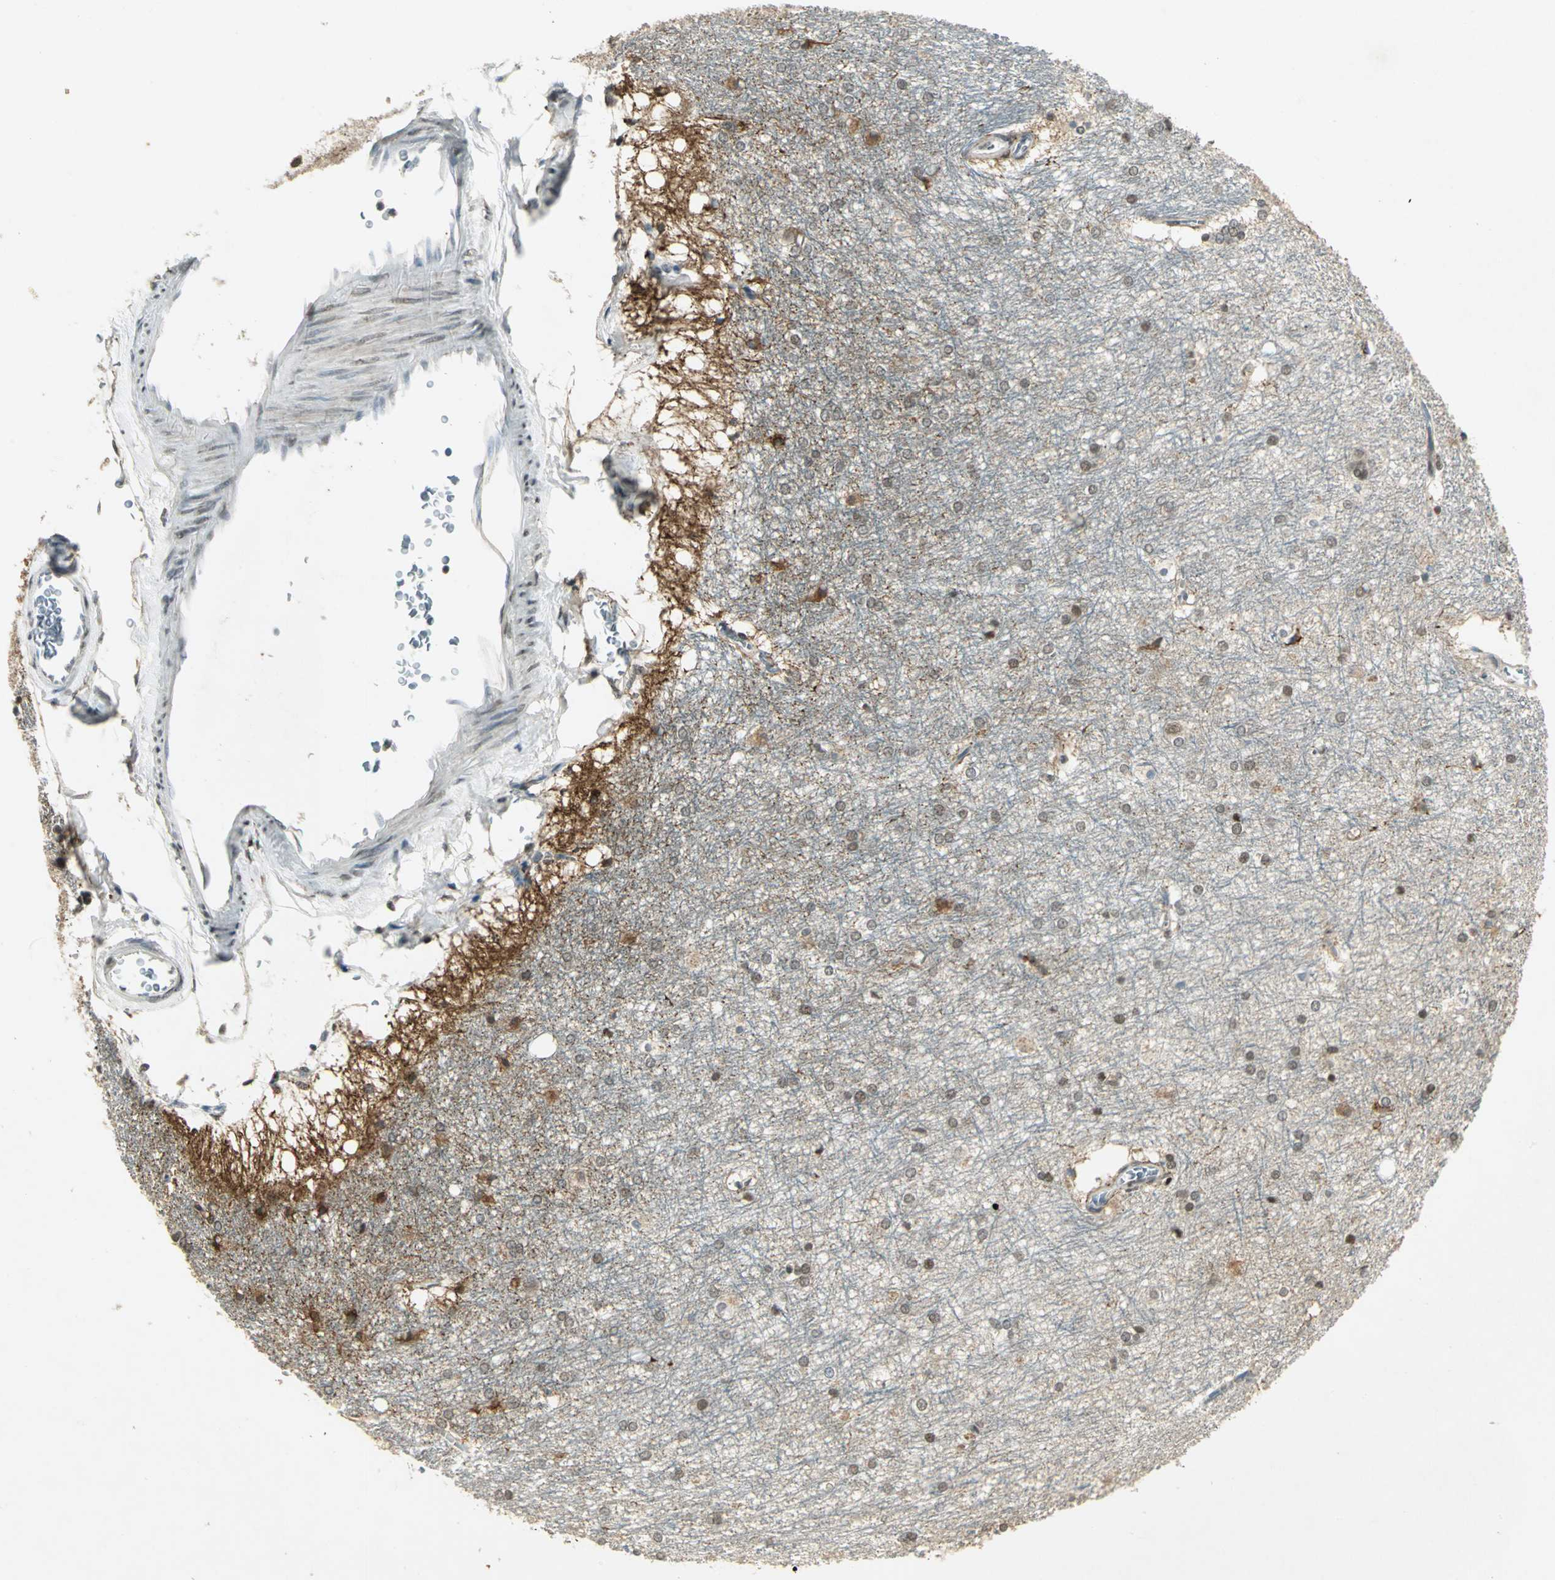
{"staining": {"intensity": "negative", "quantity": "none", "location": "none"}, "tissue": "hippocampus", "cell_type": "Glial cells", "image_type": "normal", "snomed": [{"axis": "morphology", "description": "Normal tissue, NOS"}, {"axis": "topography", "description": "Hippocampus"}], "caption": "High magnification brightfield microscopy of unremarkable hippocampus stained with DAB (3,3'-diaminobenzidine) (brown) and counterstained with hematoxylin (blue): glial cells show no significant positivity. (Immunohistochemistry, brightfield microscopy, high magnification).", "gene": "RAD17", "patient": {"sex": "female", "age": 19}}